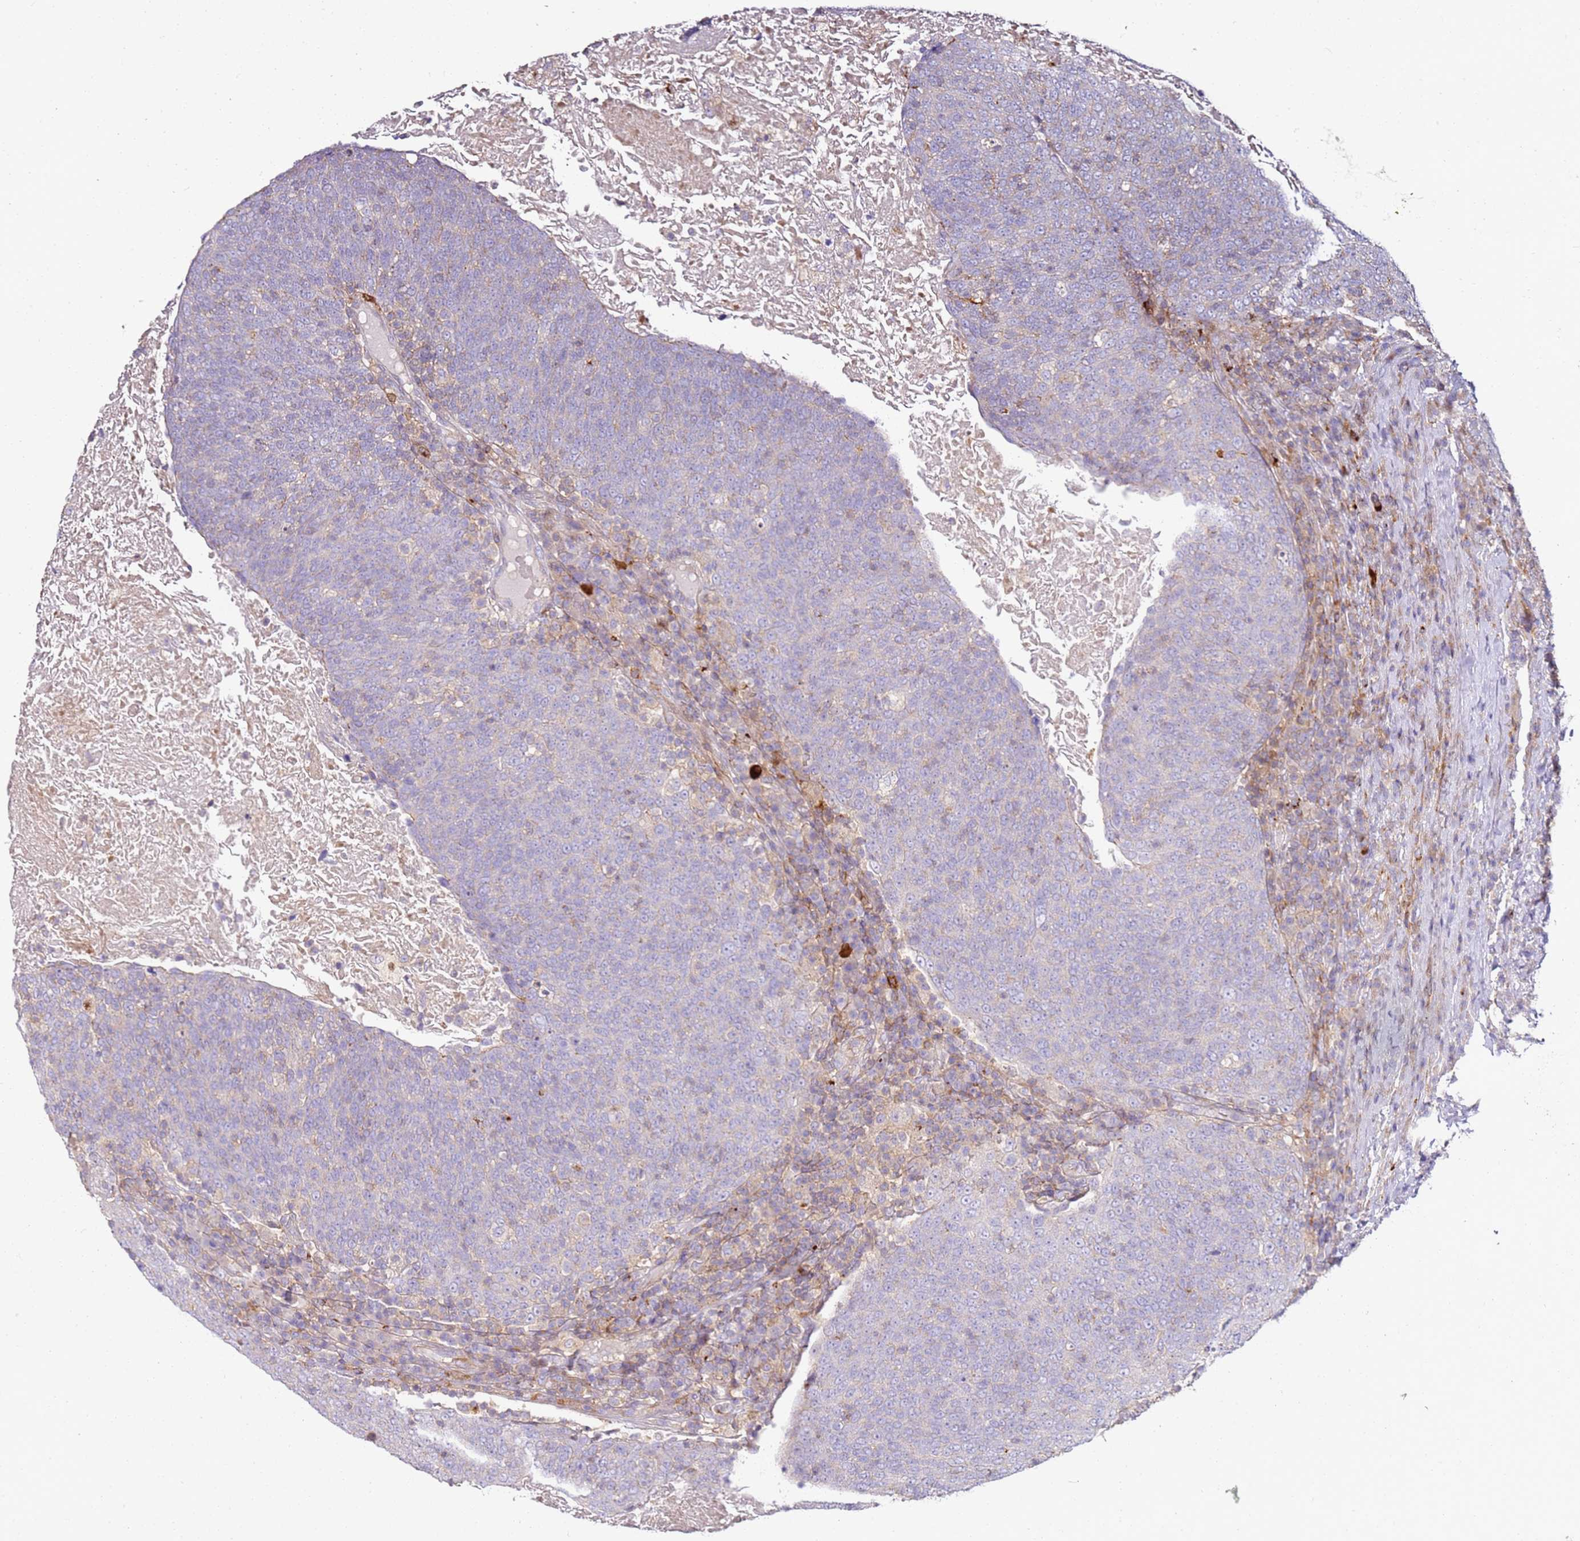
{"staining": {"intensity": "negative", "quantity": "none", "location": "none"}, "tissue": "head and neck cancer", "cell_type": "Tumor cells", "image_type": "cancer", "snomed": [{"axis": "morphology", "description": "Squamous cell carcinoma, NOS"}, {"axis": "morphology", "description": "Squamous cell carcinoma, metastatic, NOS"}, {"axis": "topography", "description": "Lymph node"}, {"axis": "topography", "description": "Head-Neck"}], "caption": "Immunohistochemical staining of human metastatic squamous cell carcinoma (head and neck) demonstrates no significant staining in tumor cells.", "gene": "FPR1", "patient": {"sex": "male", "age": 62}}